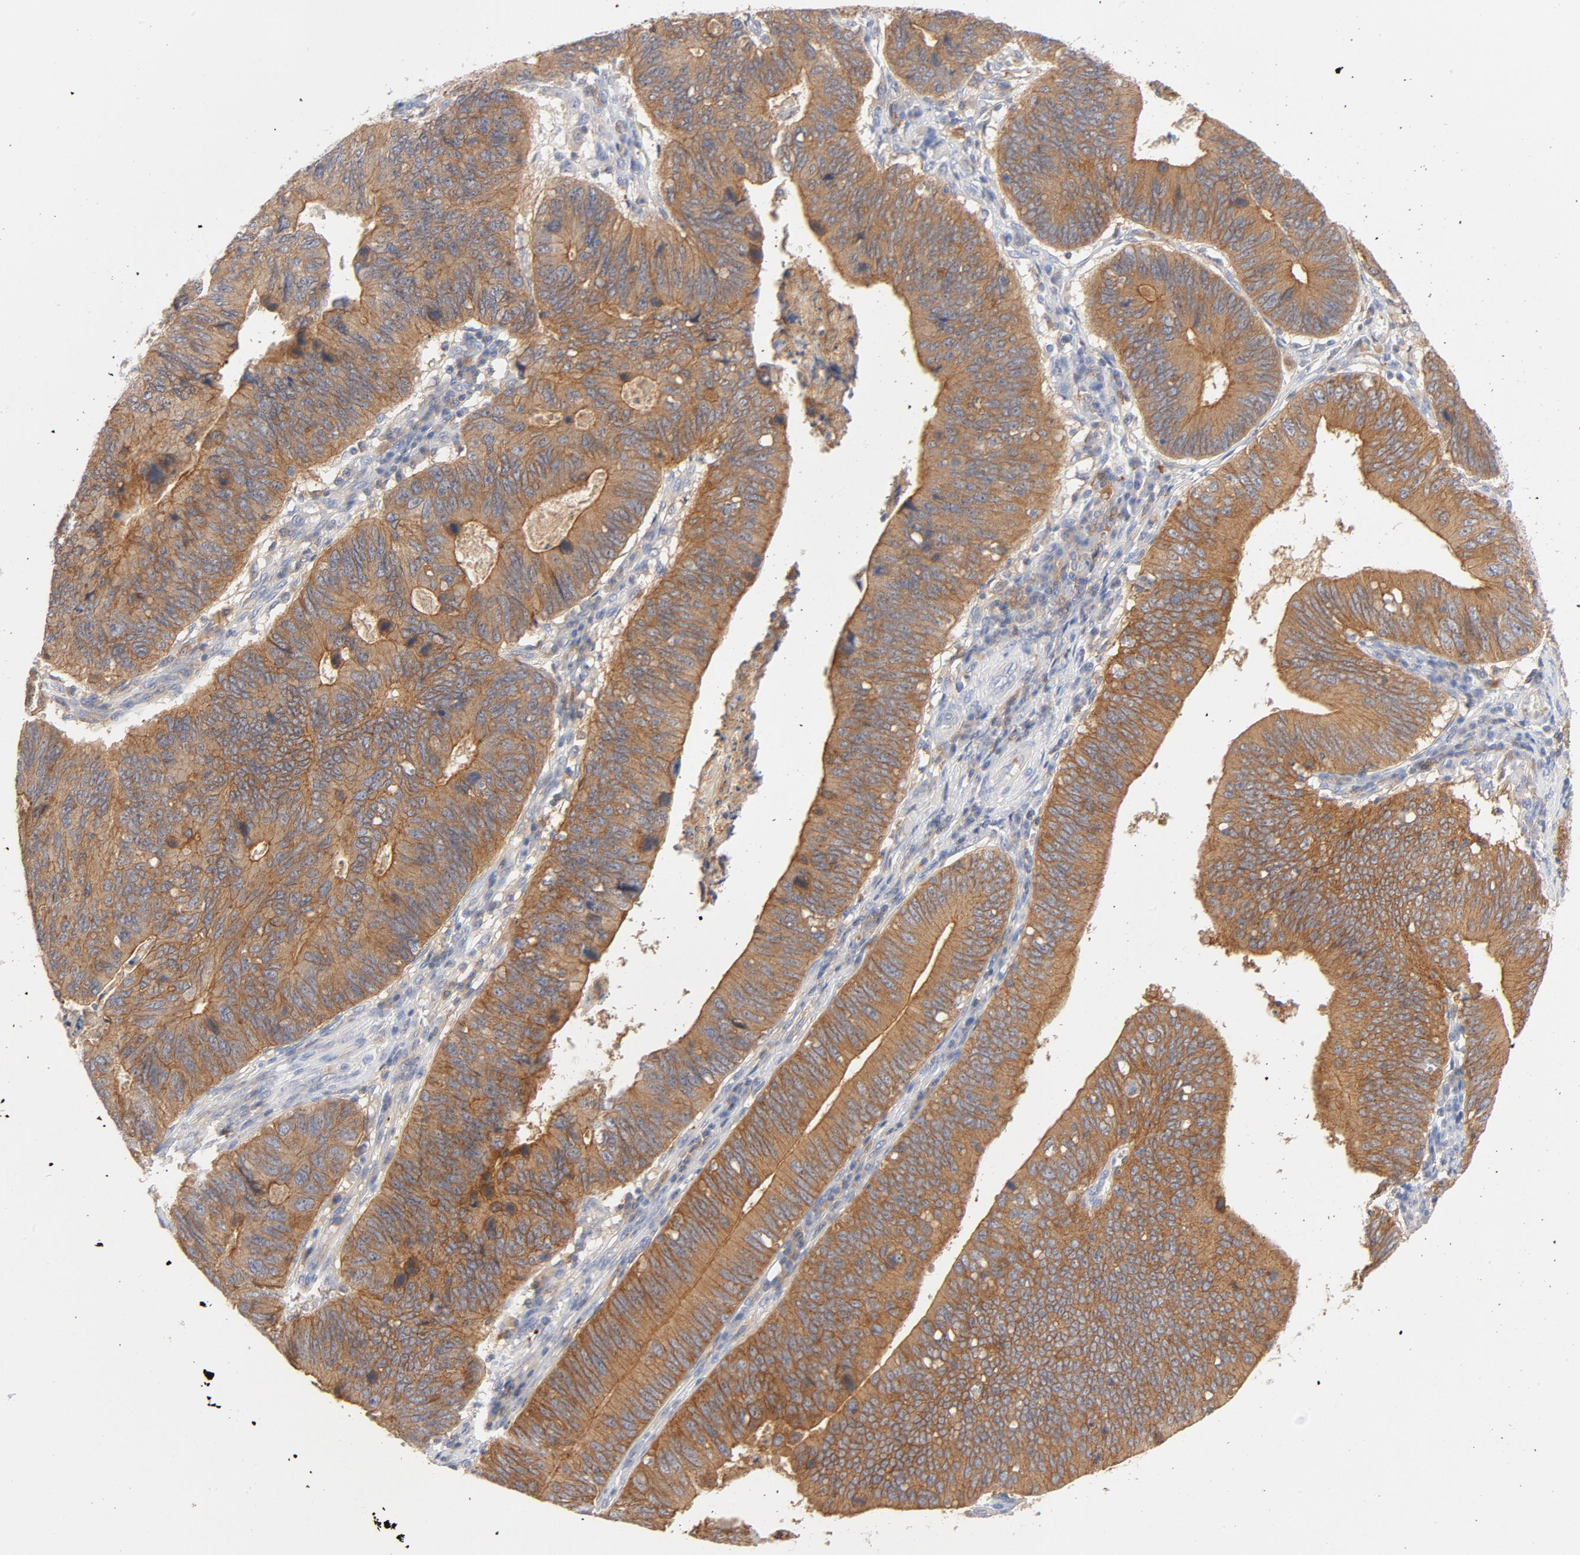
{"staining": {"intensity": "strong", "quantity": ">75%", "location": "cytoplasmic/membranous"}, "tissue": "stomach cancer", "cell_type": "Tumor cells", "image_type": "cancer", "snomed": [{"axis": "morphology", "description": "Adenocarcinoma, NOS"}, {"axis": "topography", "description": "Stomach"}], "caption": "Strong cytoplasmic/membranous protein expression is appreciated in about >75% of tumor cells in stomach cancer.", "gene": "SRC", "patient": {"sex": "male", "age": 59}}